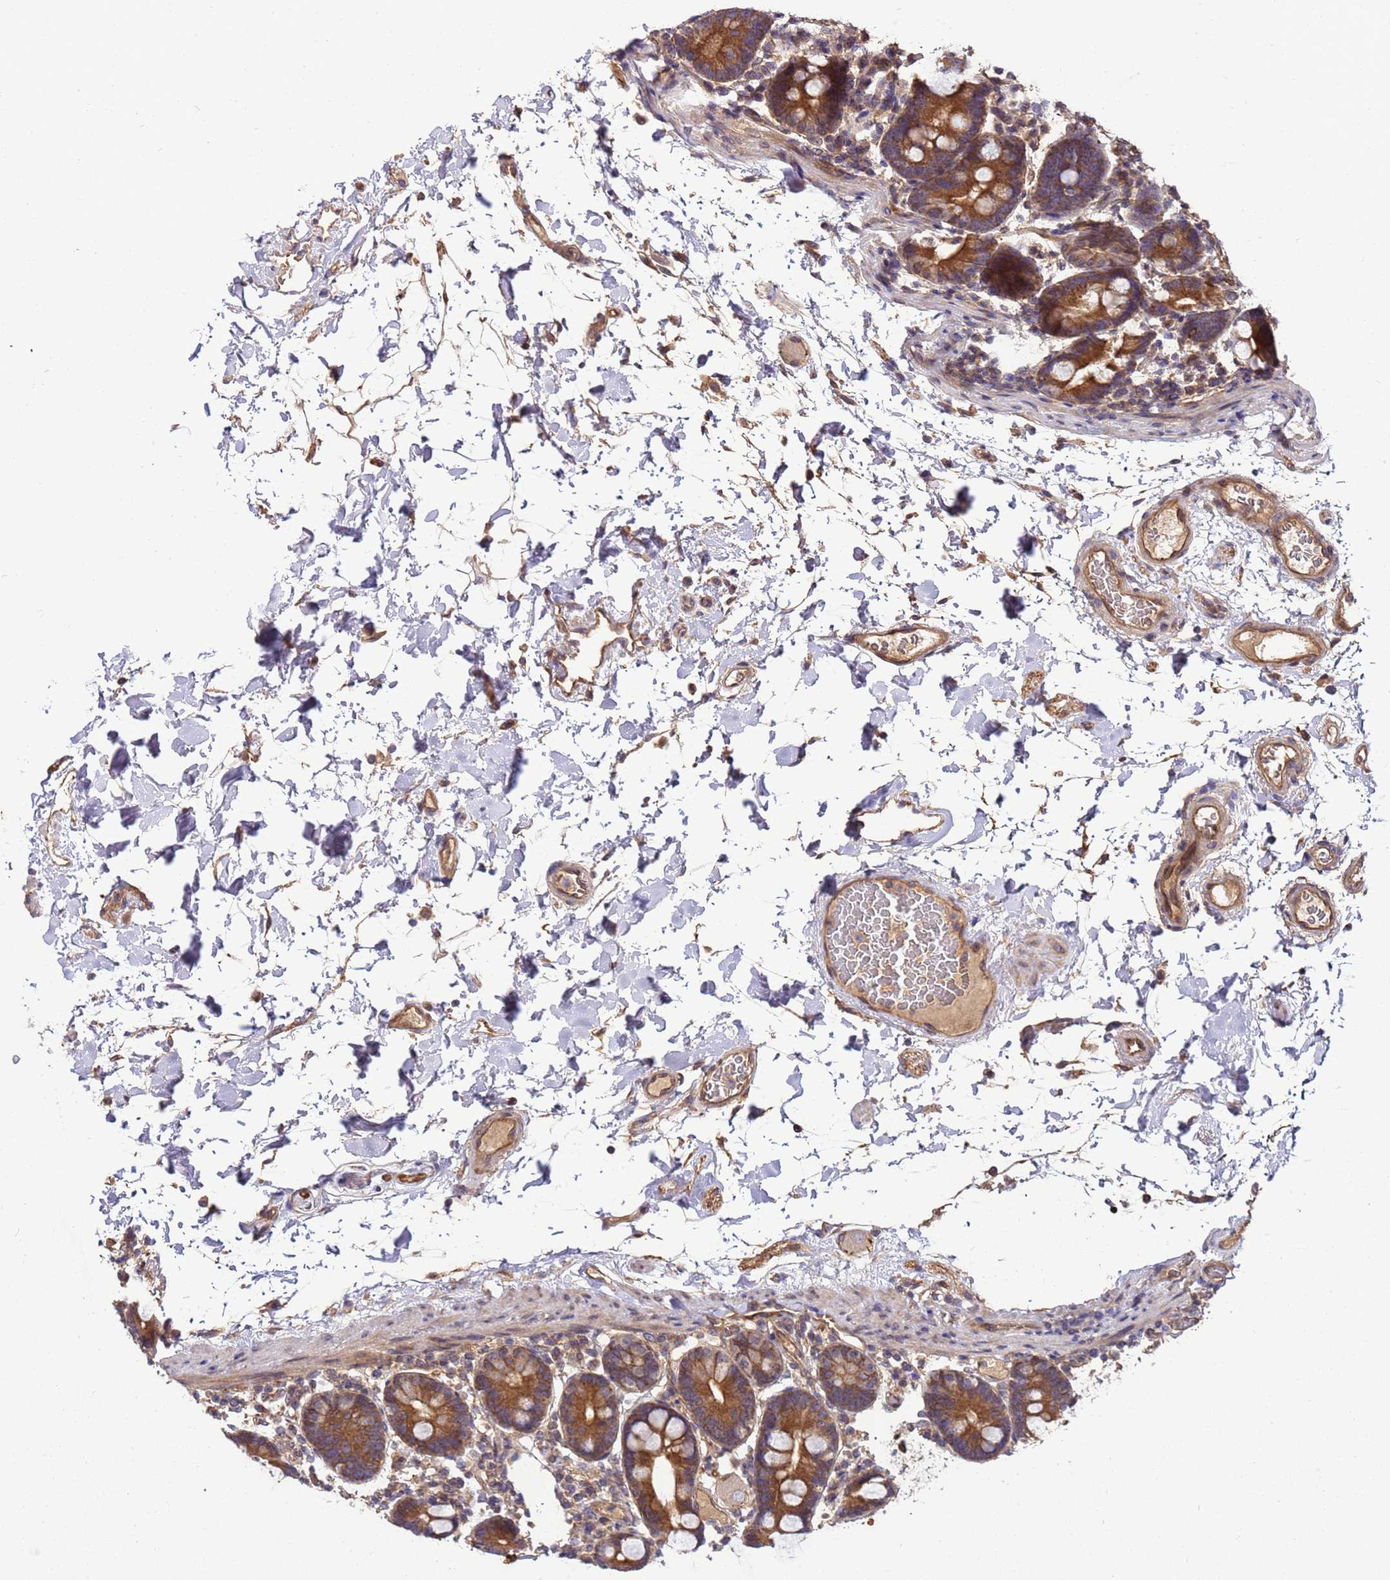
{"staining": {"intensity": "strong", "quantity": ">75%", "location": "cytoplasmic/membranous"}, "tissue": "duodenum", "cell_type": "Glandular cells", "image_type": "normal", "snomed": [{"axis": "morphology", "description": "Normal tissue, NOS"}, {"axis": "topography", "description": "Duodenum"}], "caption": "Immunohistochemical staining of normal human duodenum reveals >75% levels of strong cytoplasmic/membranous protein expression in approximately >75% of glandular cells.", "gene": "SMCO3", "patient": {"sex": "male", "age": 55}}